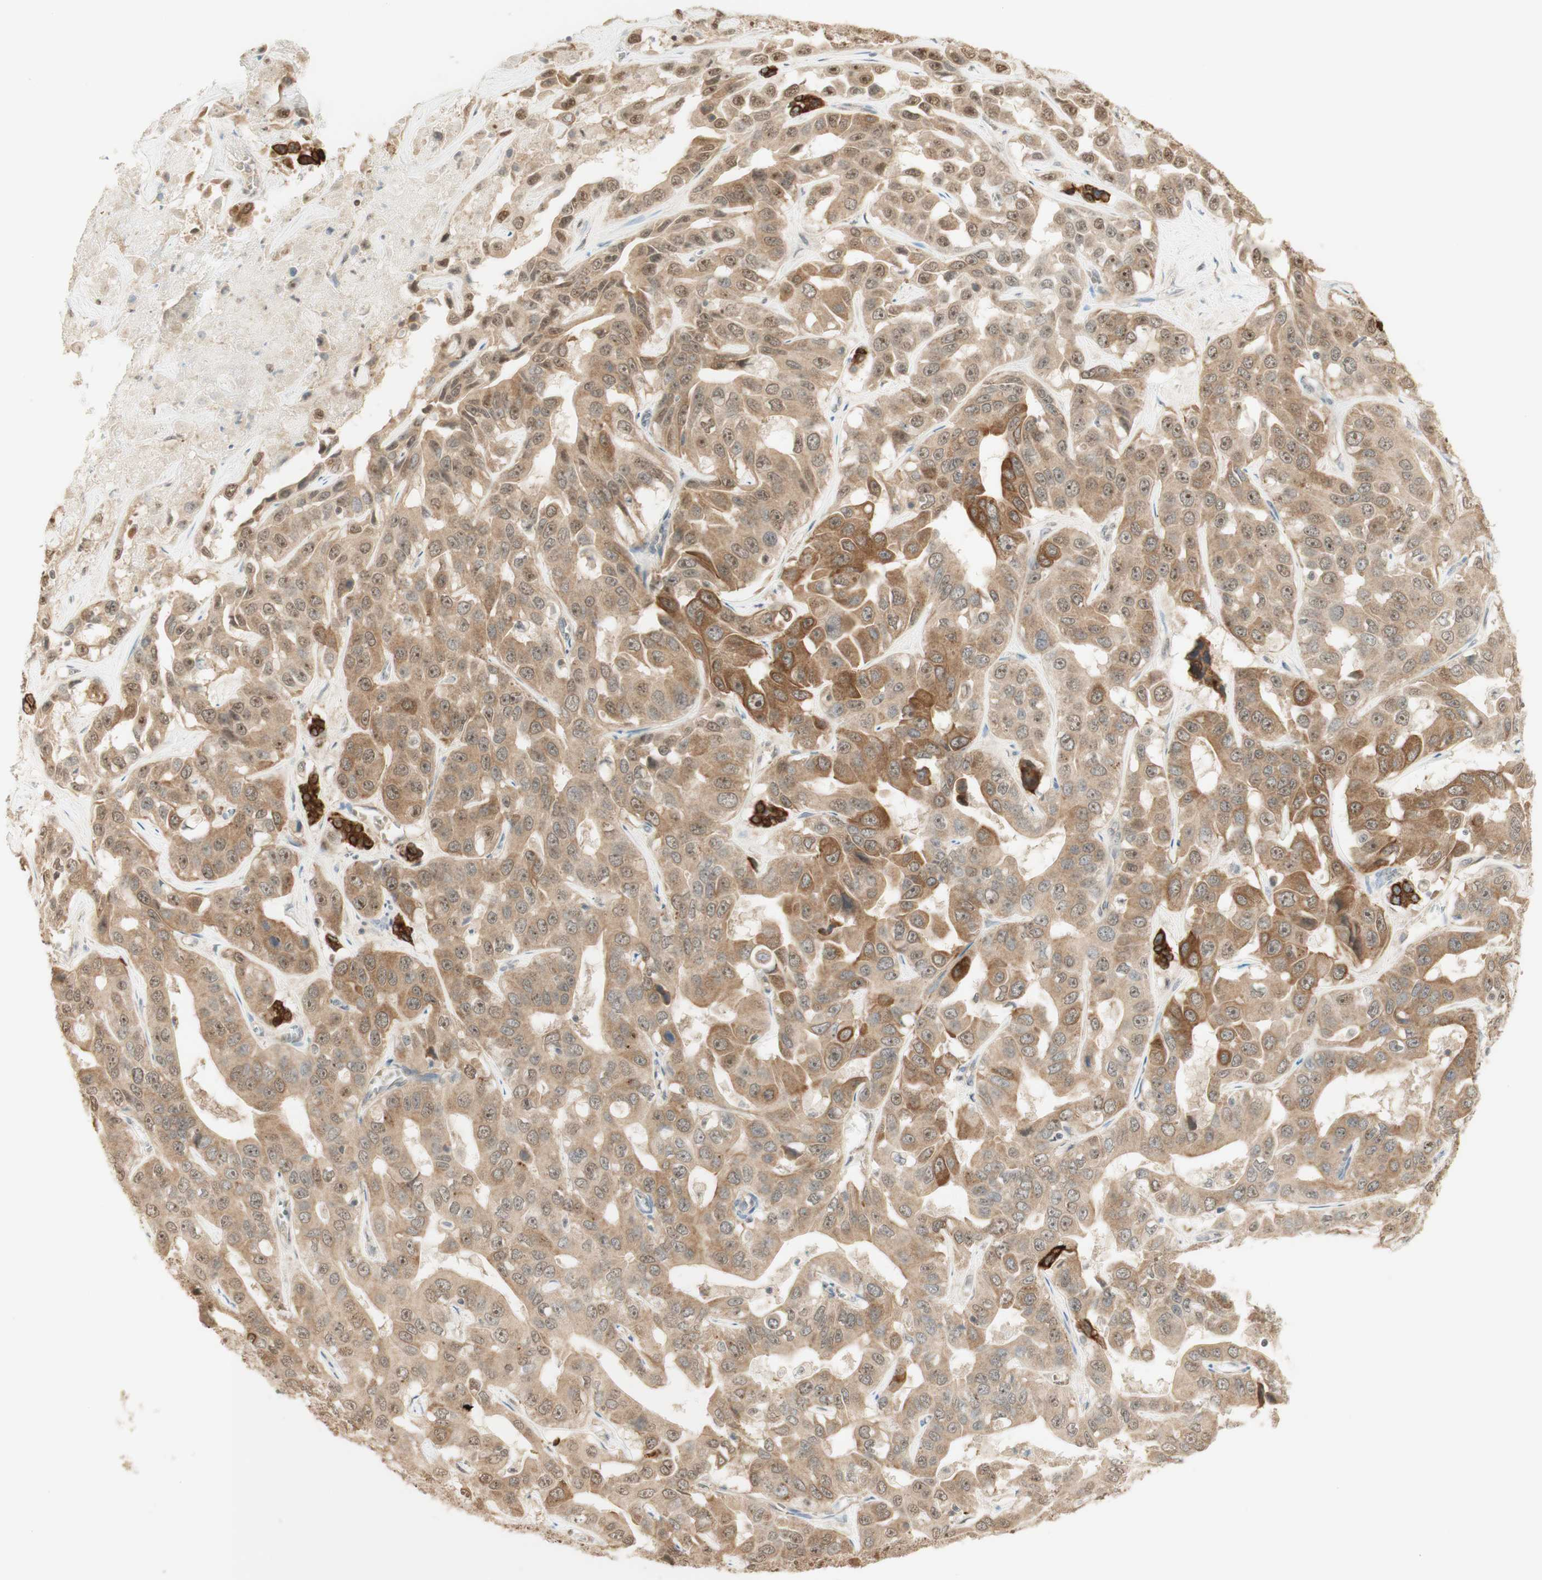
{"staining": {"intensity": "moderate", "quantity": ">75%", "location": "cytoplasmic/membranous,nuclear"}, "tissue": "liver cancer", "cell_type": "Tumor cells", "image_type": "cancer", "snomed": [{"axis": "morphology", "description": "Cholangiocarcinoma"}, {"axis": "topography", "description": "Liver"}], "caption": "Liver cancer (cholangiocarcinoma) stained for a protein (brown) demonstrates moderate cytoplasmic/membranous and nuclear positive staining in approximately >75% of tumor cells.", "gene": "SPINT2", "patient": {"sex": "female", "age": 52}}